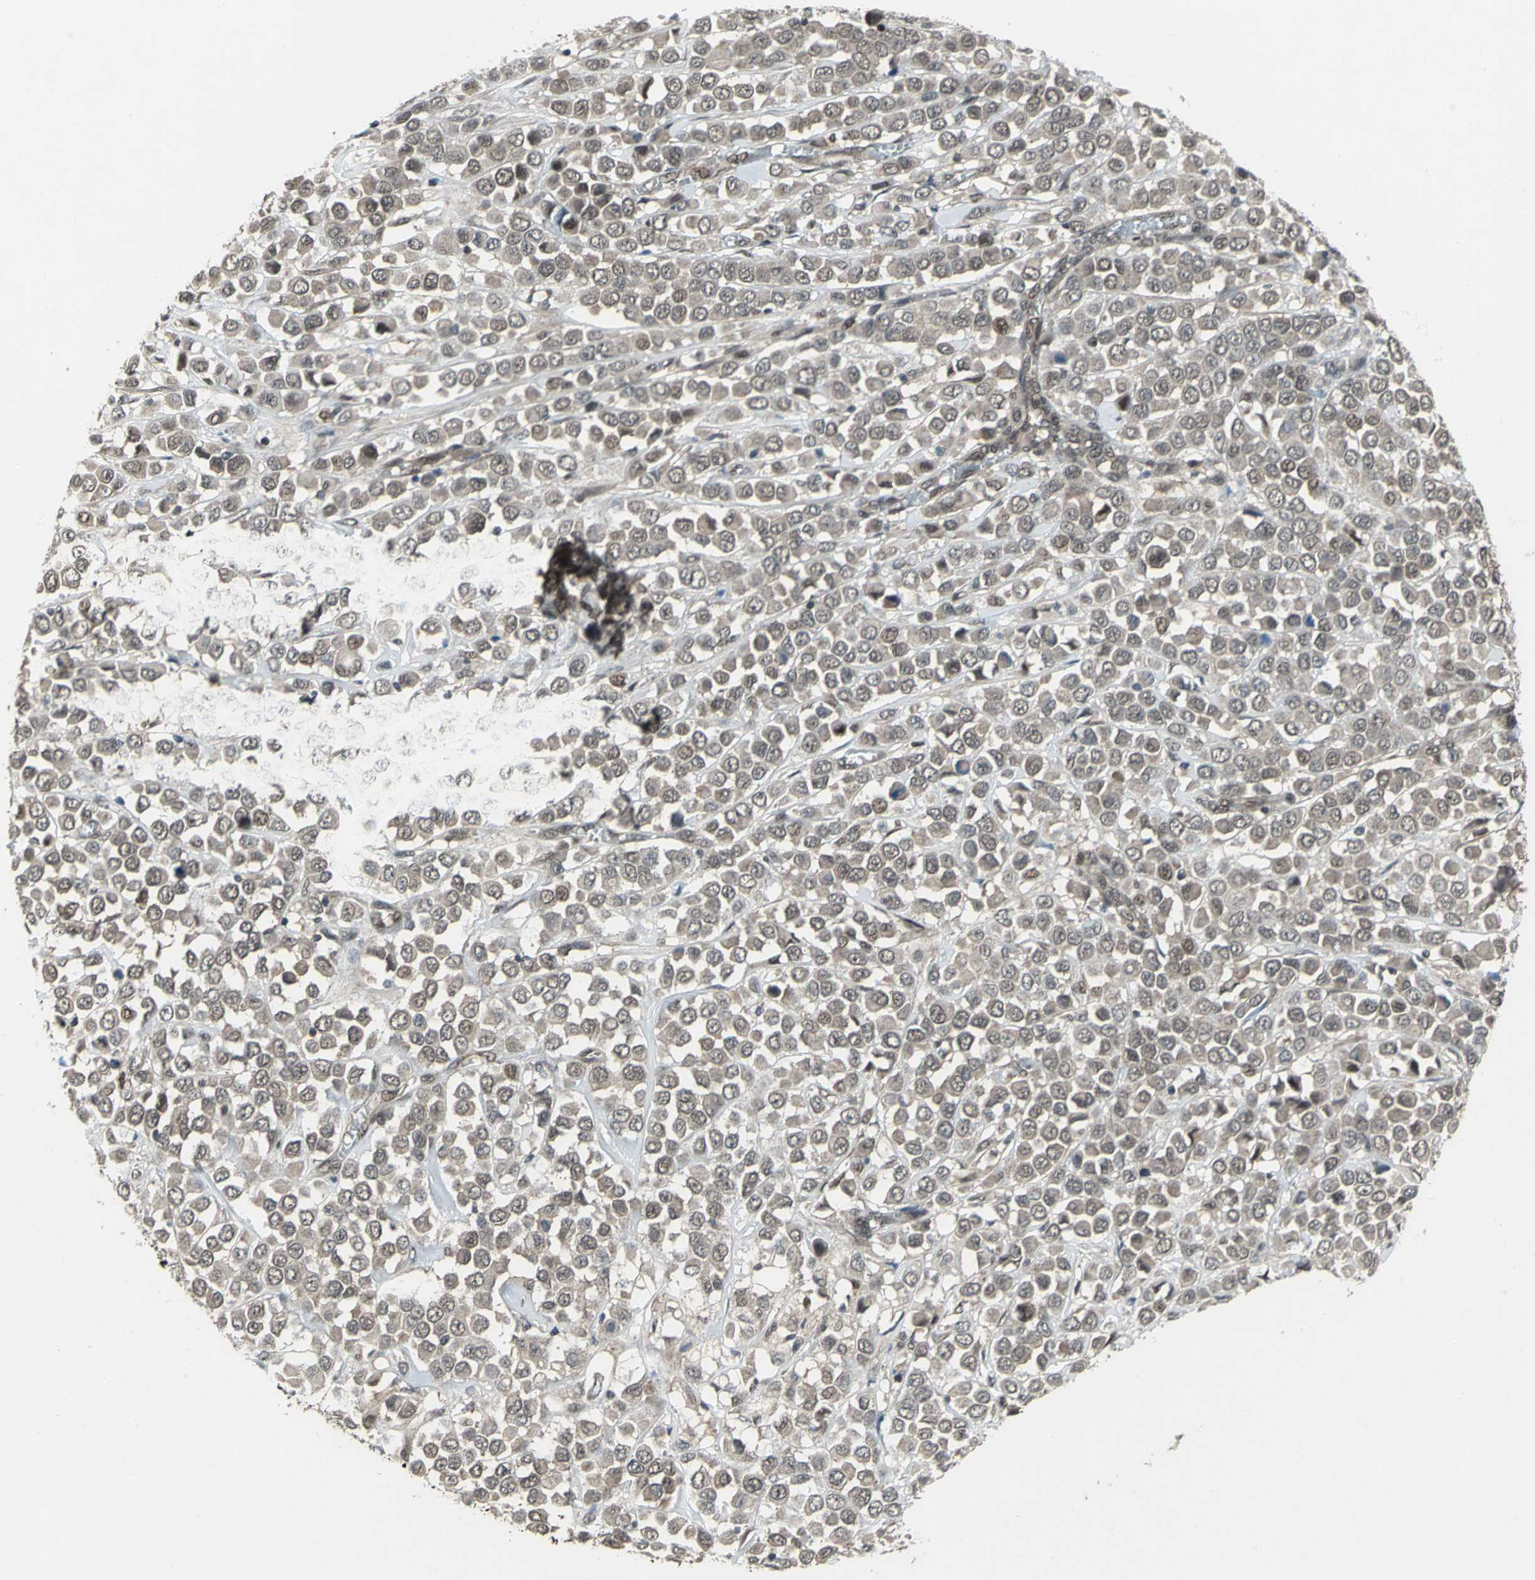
{"staining": {"intensity": "weak", "quantity": ">75%", "location": "cytoplasmic/membranous,nuclear"}, "tissue": "breast cancer", "cell_type": "Tumor cells", "image_type": "cancer", "snomed": [{"axis": "morphology", "description": "Duct carcinoma"}, {"axis": "topography", "description": "Breast"}], "caption": "Weak cytoplasmic/membranous and nuclear expression is seen in approximately >75% of tumor cells in breast cancer (invasive ductal carcinoma).", "gene": "COPS5", "patient": {"sex": "female", "age": 61}}